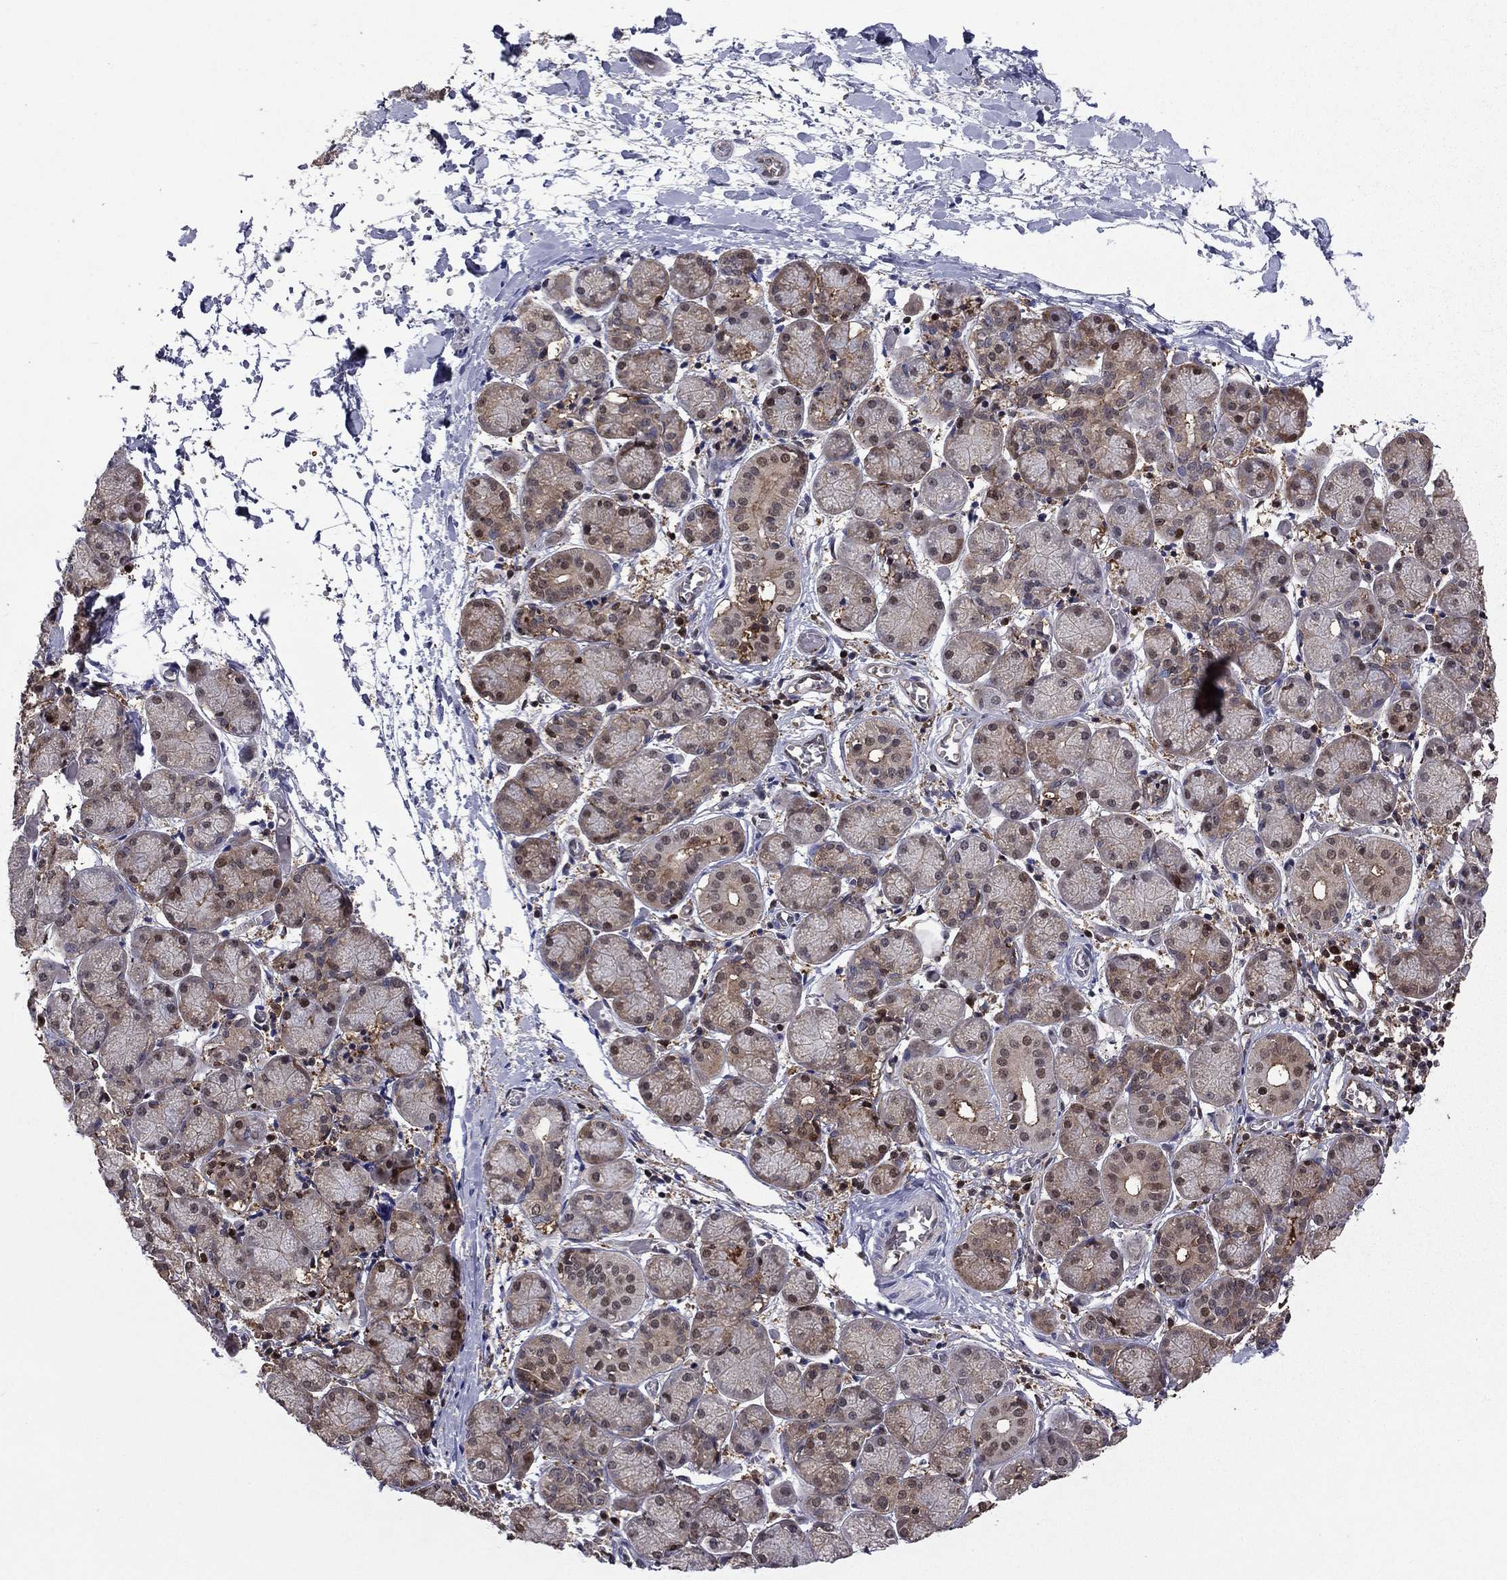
{"staining": {"intensity": "moderate", "quantity": "<25%", "location": "nuclear"}, "tissue": "salivary gland", "cell_type": "Glandular cells", "image_type": "normal", "snomed": [{"axis": "morphology", "description": "Normal tissue, NOS"}, {"axis": "topography", "description": "Salivary gland"}, {"axis": "topography", "description": "Peripheral nerve tissue"}], "caption": "Immunohistochemical staining of benign salivary gland reveals moderate nuclear protein staining in approximately <25% of glandular cells.", "gene": "APPBP2", "patient": {"sex": "female", "age": 24}}